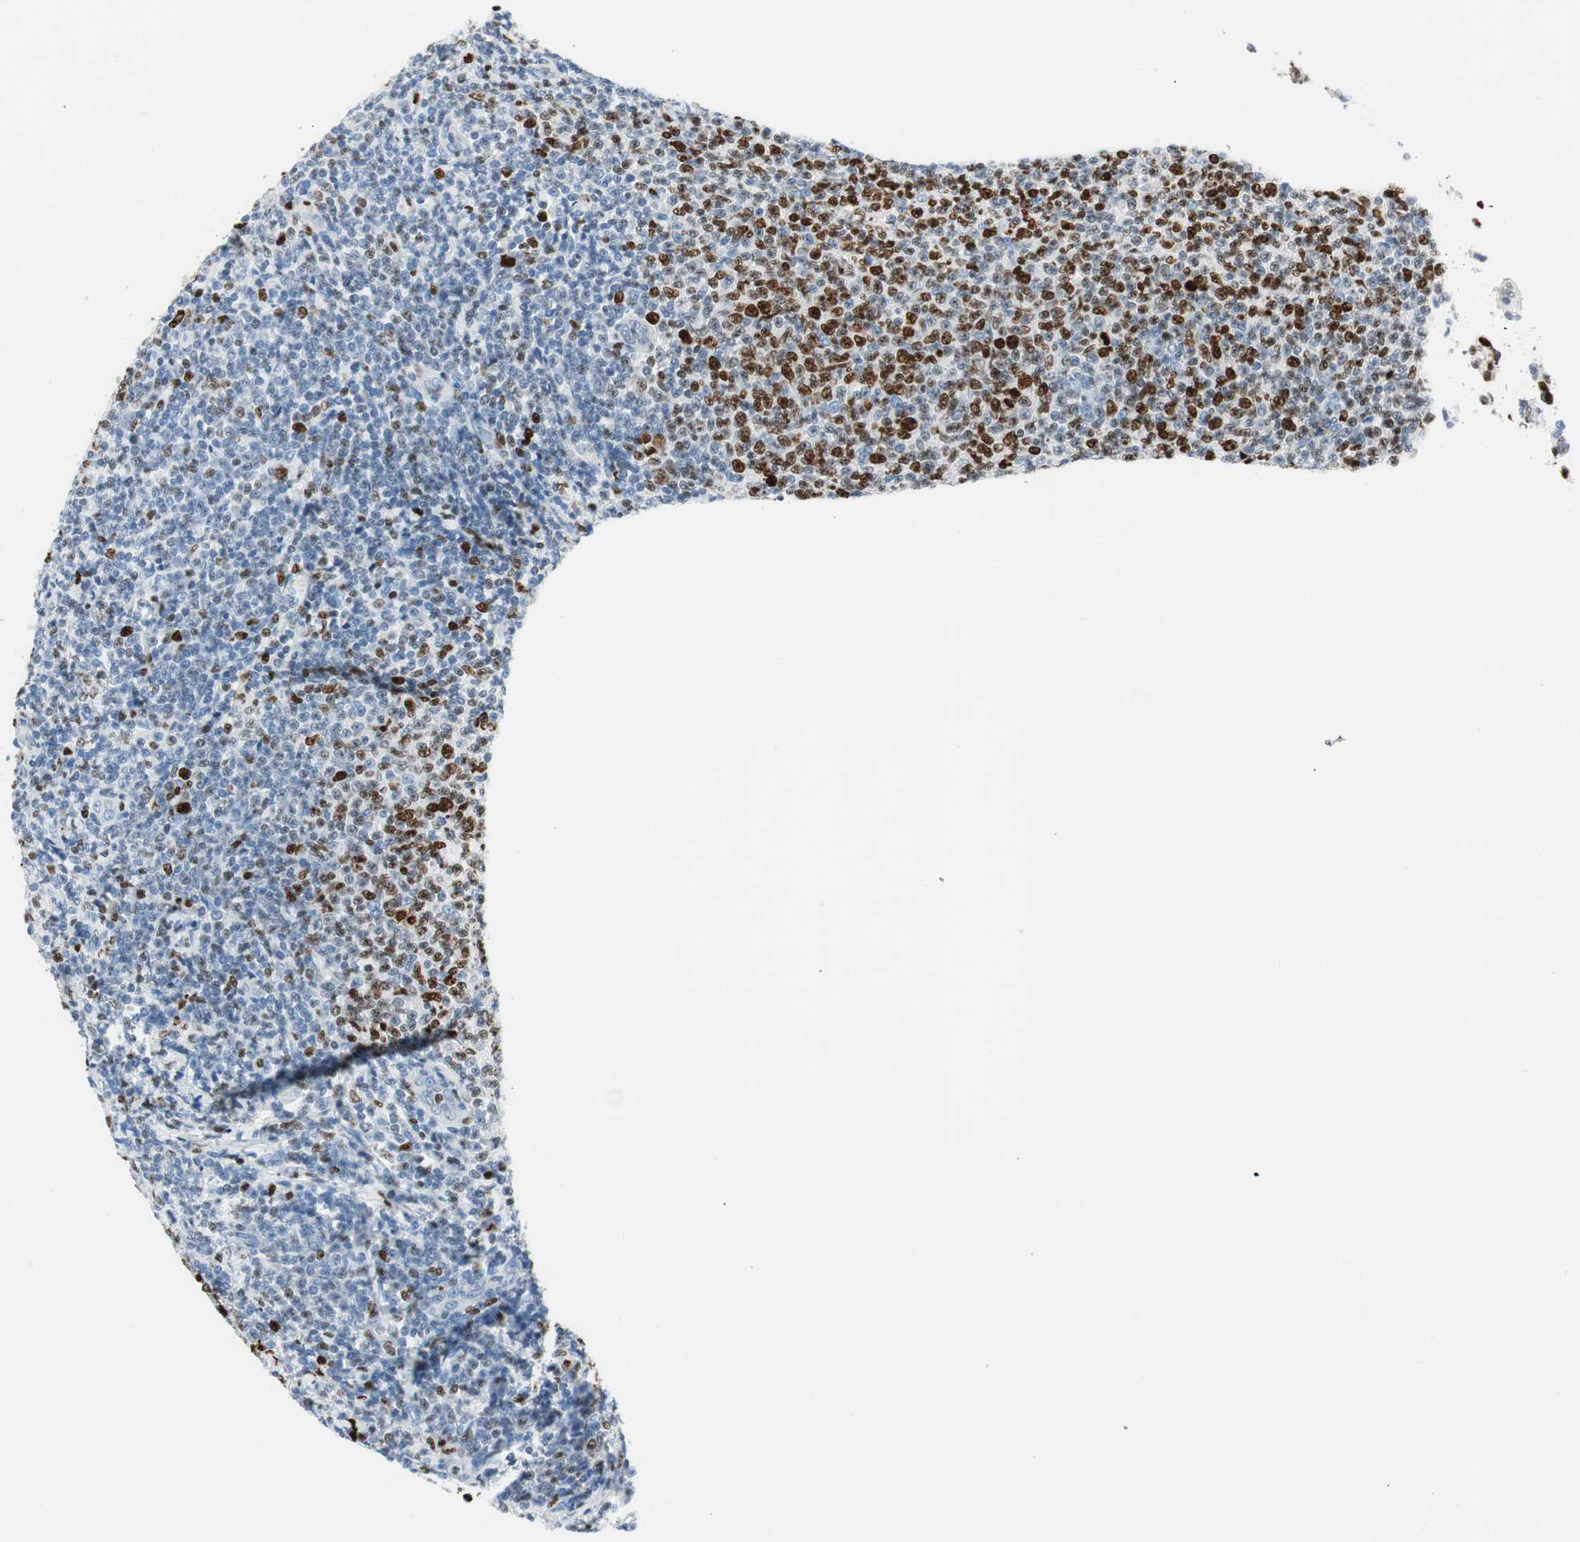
{"staining": {"intensity": "strong", "quantity": "<25%", "location": "nuclear"}, "tissue": "lymphoma", "cell_type": "Tumor cells", "image_type": "cancer", "snomed": [{"axis": "morphology", "description": "Malignant lymphoma, non-Hodgkin's type, Low grade"}, {"axis": "topography", "description": "Lymph node"}], "caption": "Brown immunohistochemical staining in human lymphoma exhibits strong nuclear expression in about <25% of tumor cells.", "gene": "EZH2", "patient": {"sex": "male", "age": 66}}